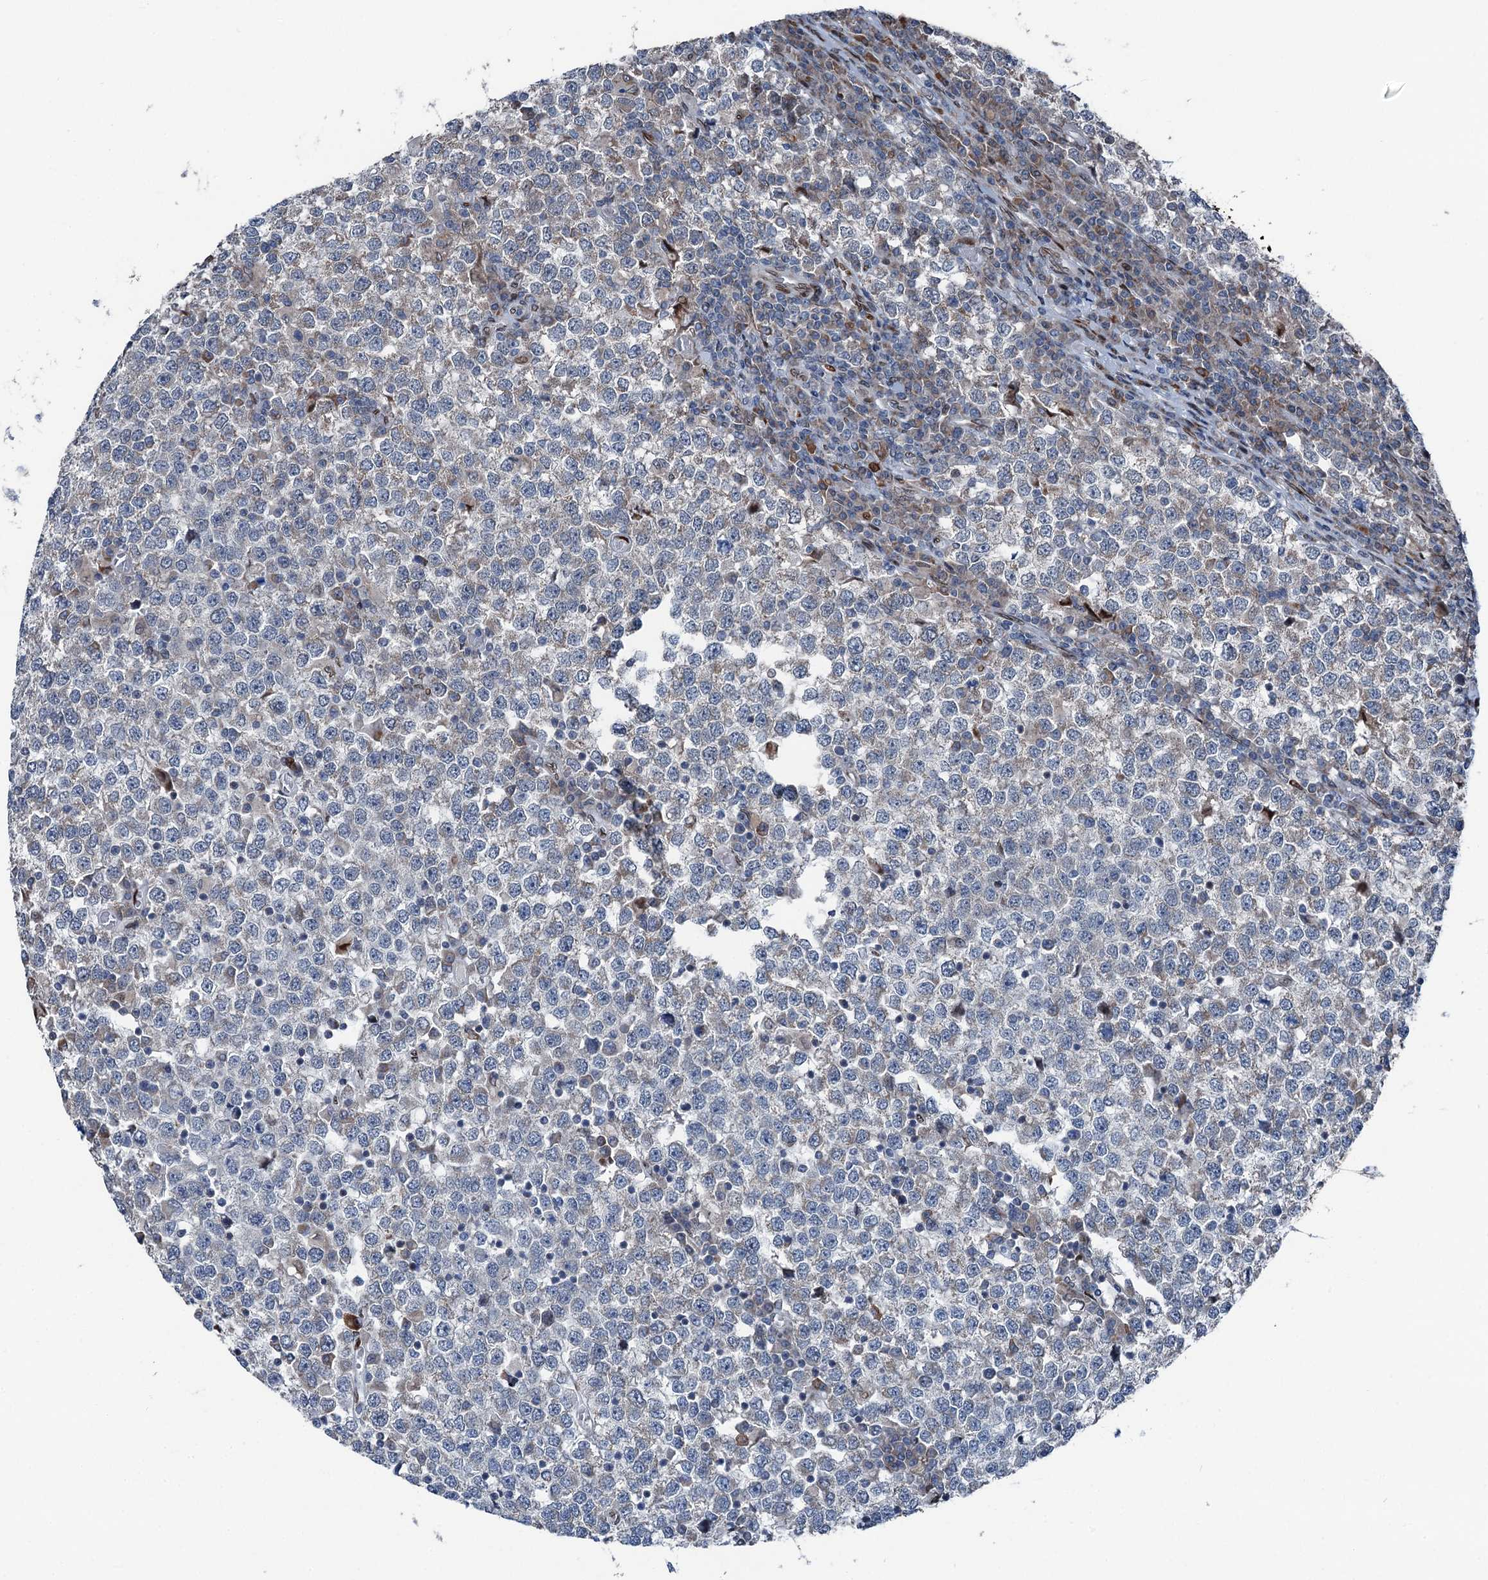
{"staining": {"intensity": "weak", "quantity": "25%-75%", "location": "cytoplasmic/membranous"}, "tissue": "testis cancer", "cell_type": "Tumor cells", "image_type": "cancer", "snomed": [{"axis": "morphology", "description": "Seminoma, NOS"}, {"axis": "topography", "description": "Testis"}], "caption": "Testis cancer (seminoma) stained with immunohistochemistry reveals weak cytoplasmic/membranous positivity in approximately 25%-75% of tumor cells. The staining was performed using DAB to visualize the protein expression in brown, while the nuclei were stained in blue with hematoxylin (Magnification: 20x).", "gene": "MRPL14", "patient": {"sex": "male", "age": 65}}